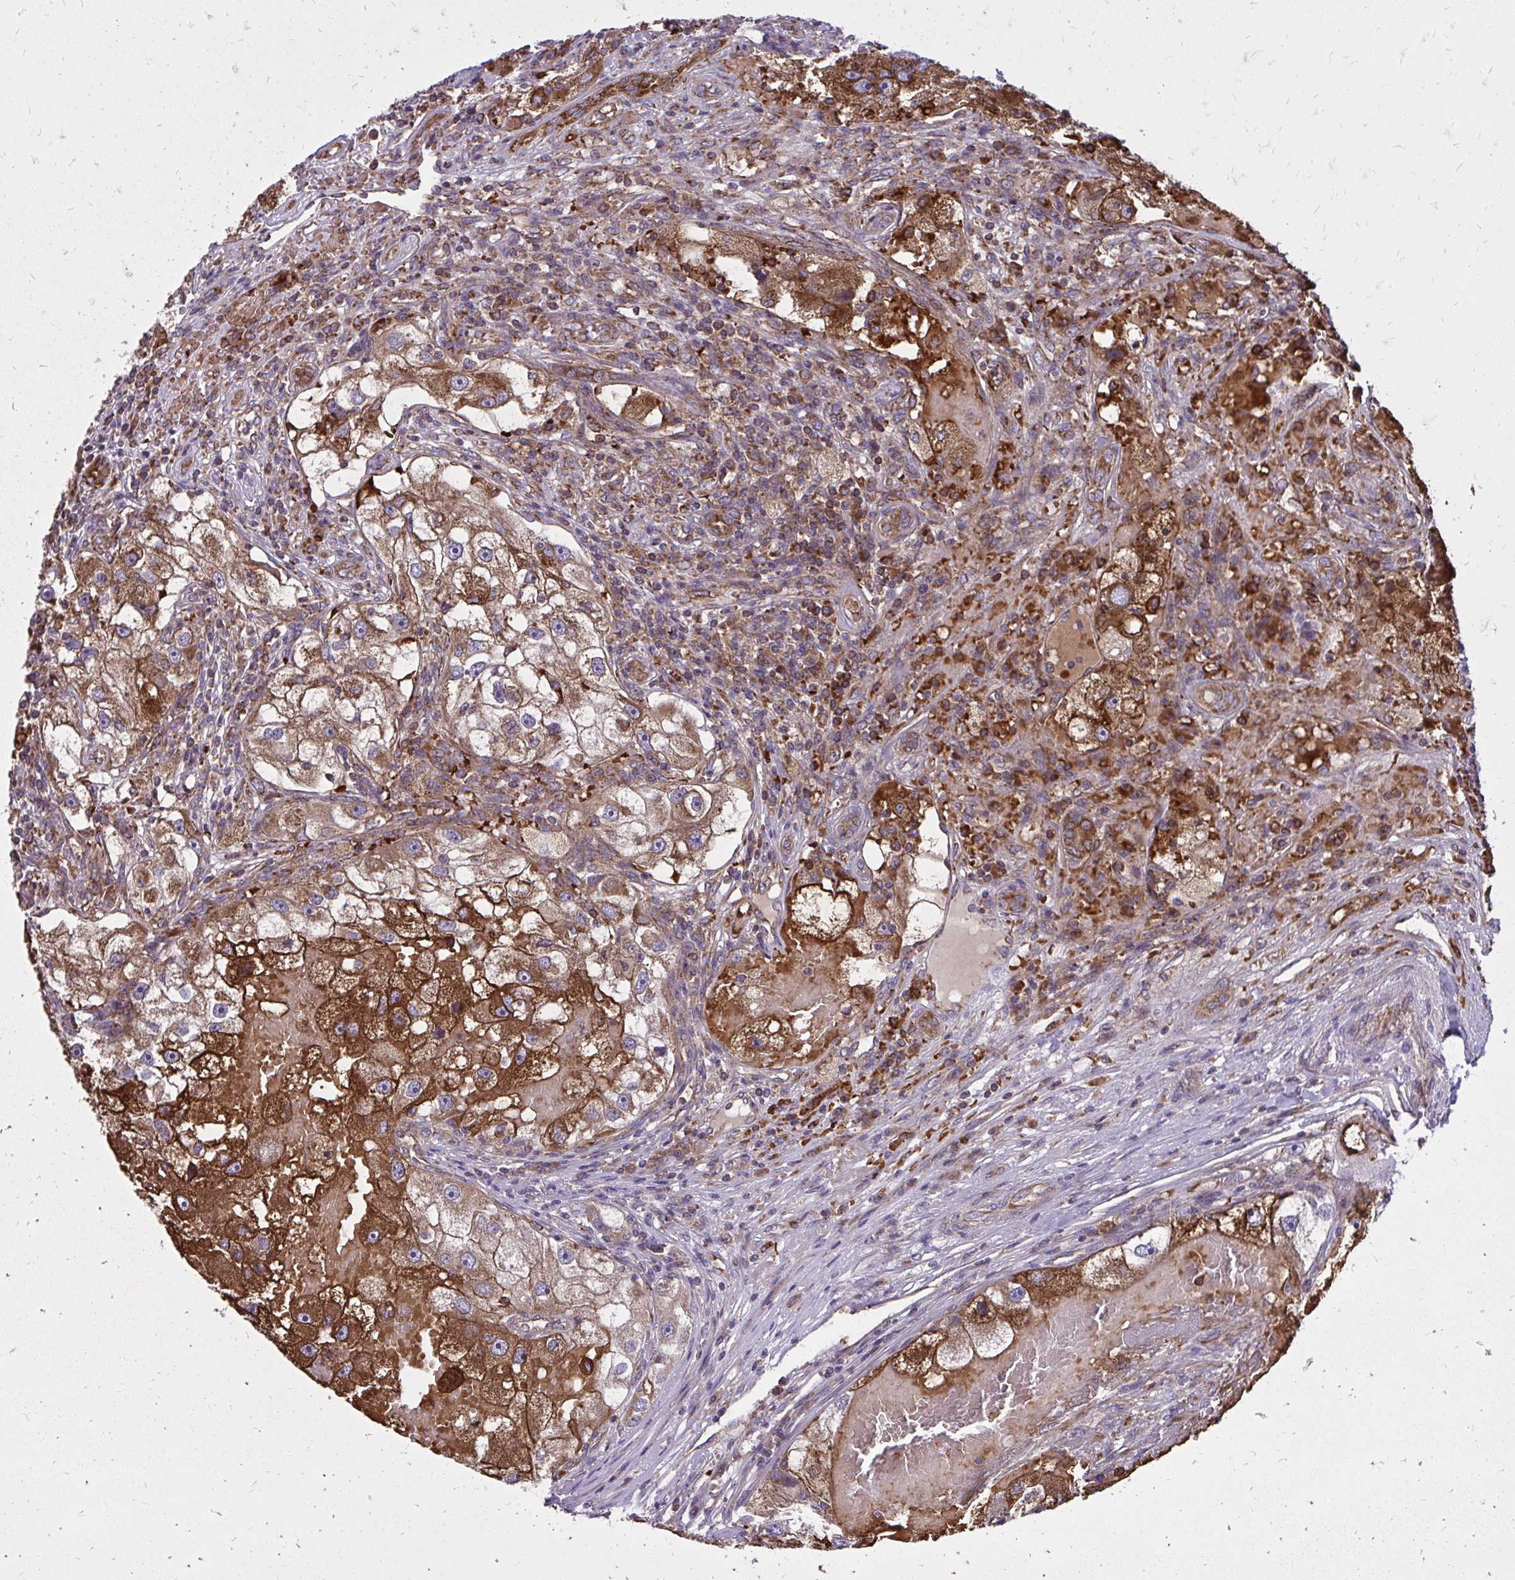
{"staining": {"intensity": "strong", "quantity": ">75%", "location": "cytoplasmic/membranous"}, "tissue": "renal cancer", "cell_type": "Tumor cells", "image_type": "cancer", "snomed": [{"axis": "morphology", "description": "Adenocarcinoma, NOS"}, {"axis": "topography", "description": "Kidney"}], "caption": "Immunohistochemistry (IHC) (DAB) staining of renal cancer (adenocarcinoma) displays strong cytoplasmic/membranous protein expression in approximately >75% of tumor cells.", "gene": "PDK4", "patient": {"sex": "male", "age": 63}}